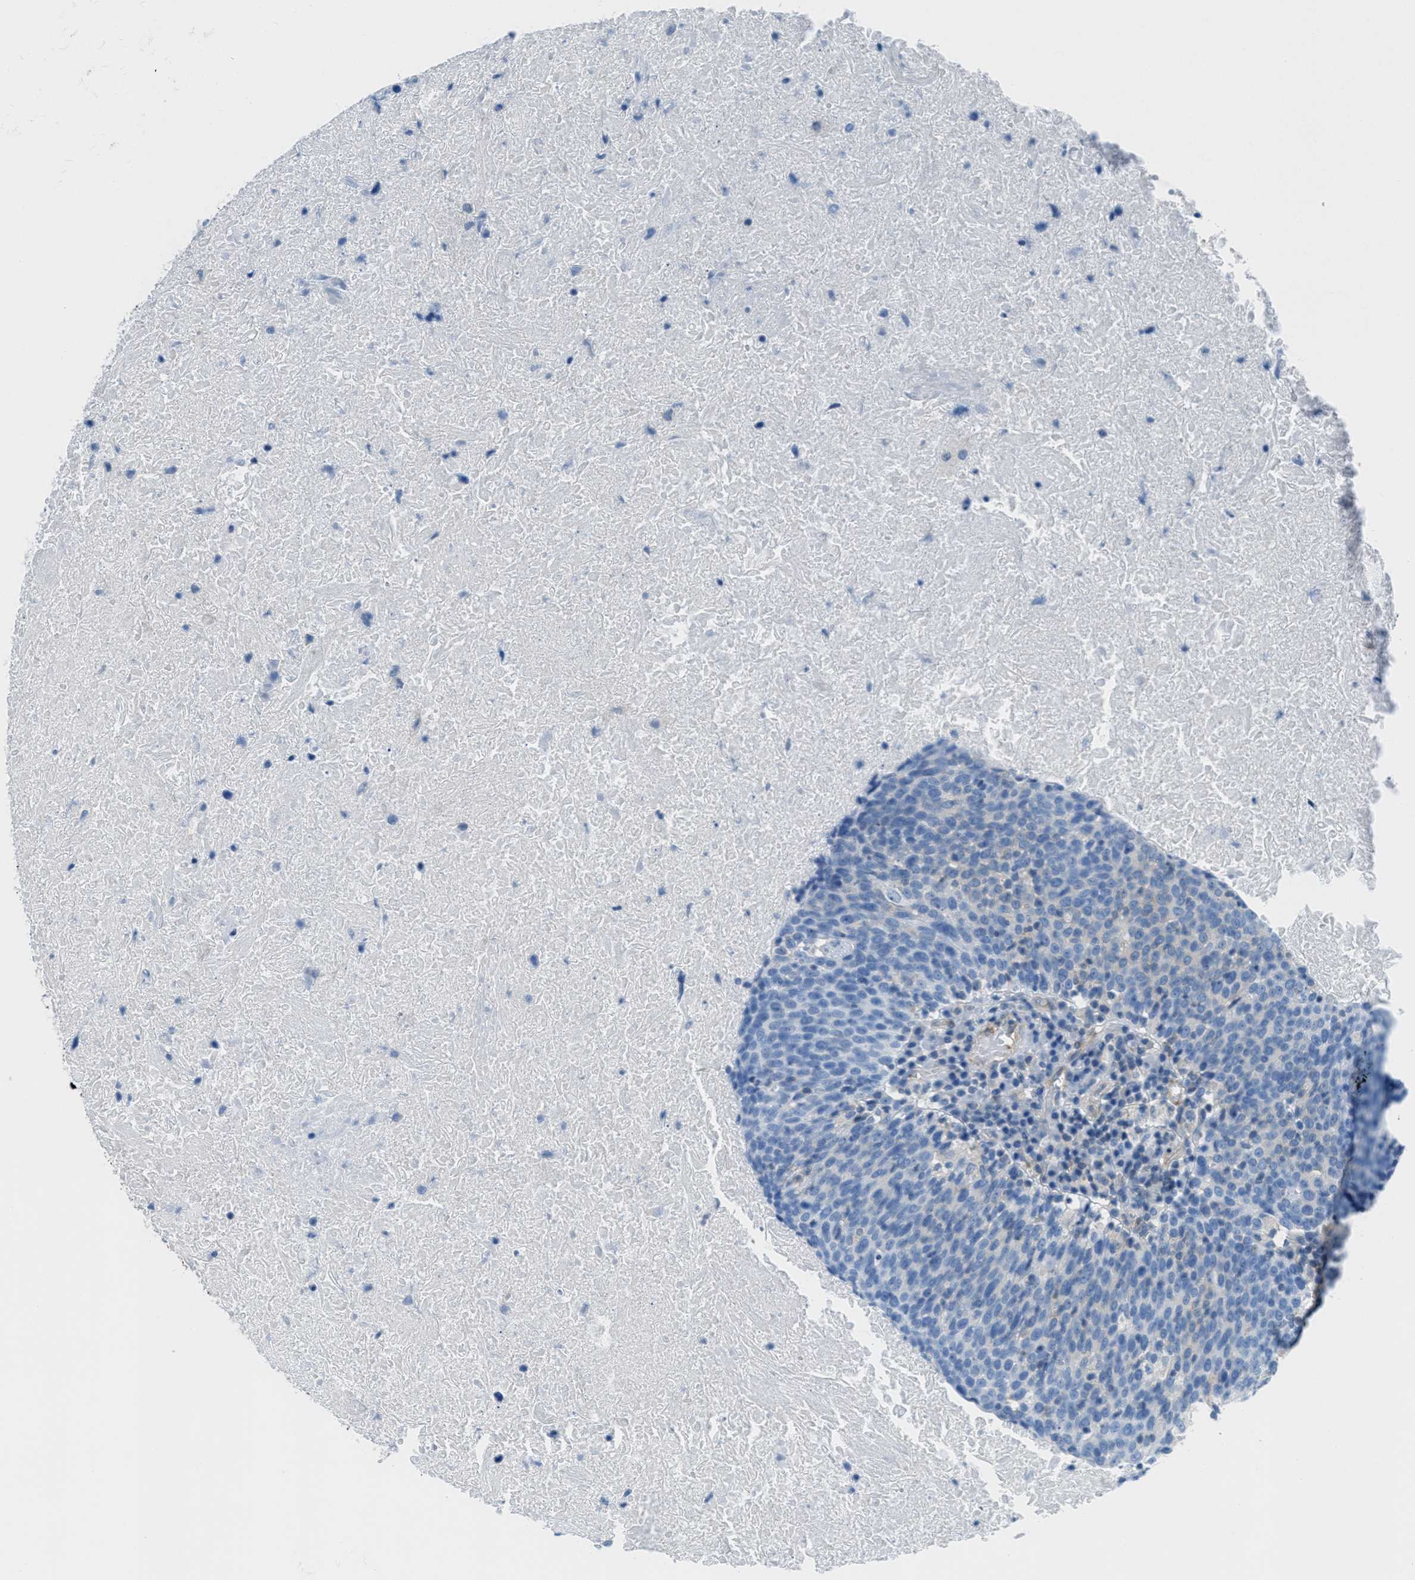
{"staining": {"intensity": "negative", "quantity": "none", "location": "none"}, "tissue": "head and neck cancer", "cell_type": "Tumor cells", "image_type": "cancer", "snomed": [{"axis": "morphology", "description": "Squamous cell carcinoma, NOS"}, {"axis": "morphology", "description": "Squamous cell carcinoma, metastatic, NOS"}, {"axis": "topography", "description": "Lymph node"}, {"axis": "topography", "description": "Head-Neck"}], "caption": "This image is of squamous cell carcinoma (head and neck) stained with immunohistochemistry to label a protein in brown with the nuclei are counter-stained blue. There is no positivity in tumor cells.", "gene": "MAPRE2", "patient": {"sex": "male", "age": 62}}